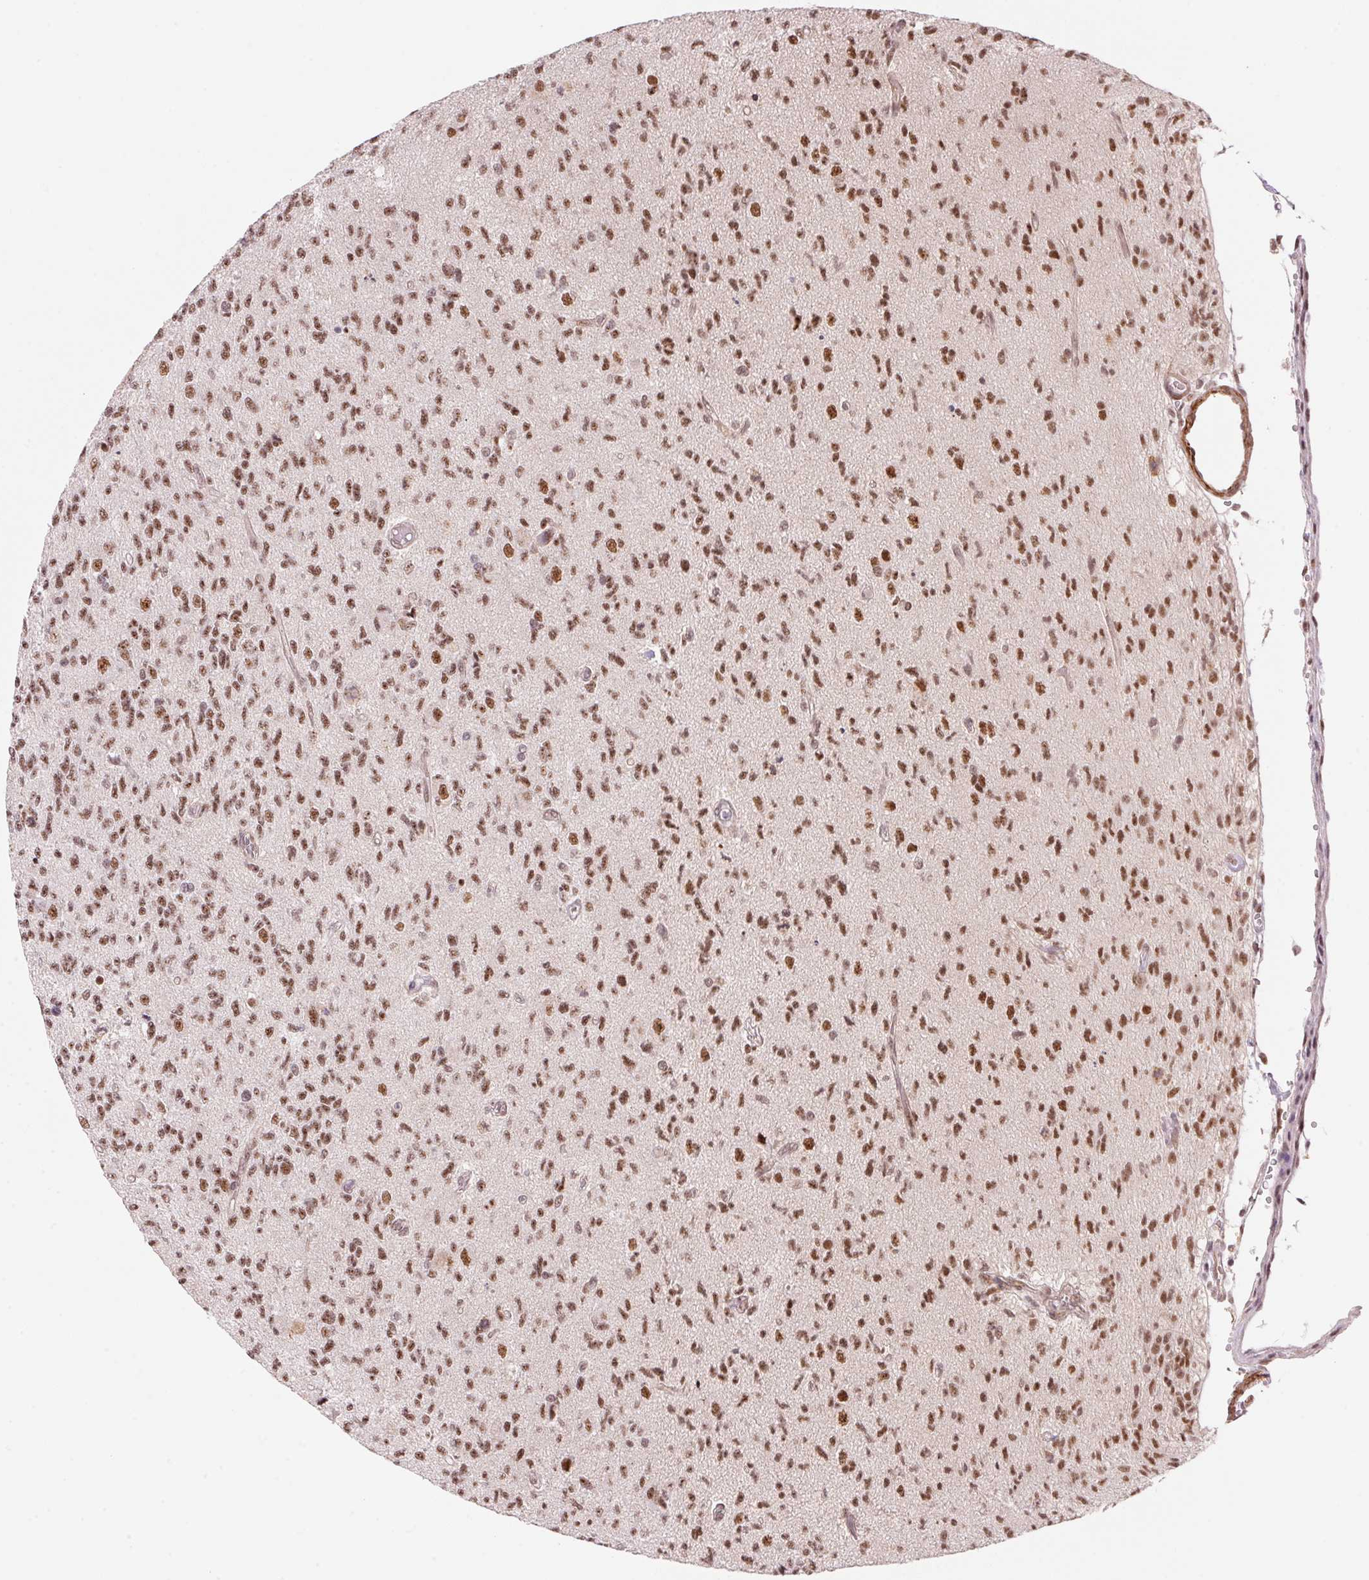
{"staining": {"intensity": "moderate", "quantity": ">75%", "location": "nuclear"}, "tissue": "glioma", "cell_type": "Tumor cells", "image_type": "cancer", "snomed": [{"axis": "morphology", "description": "Glioma, malignant, High grade"}, {"axis": "topography", "description": "Brain"}], "caption": "High-grade glioma (malignant) stained for a protein exhibits moderate nuclear positivity in tumor cells.", "gene": "HNRNPDL", "patient": {"sex": "male", "age": 56}}